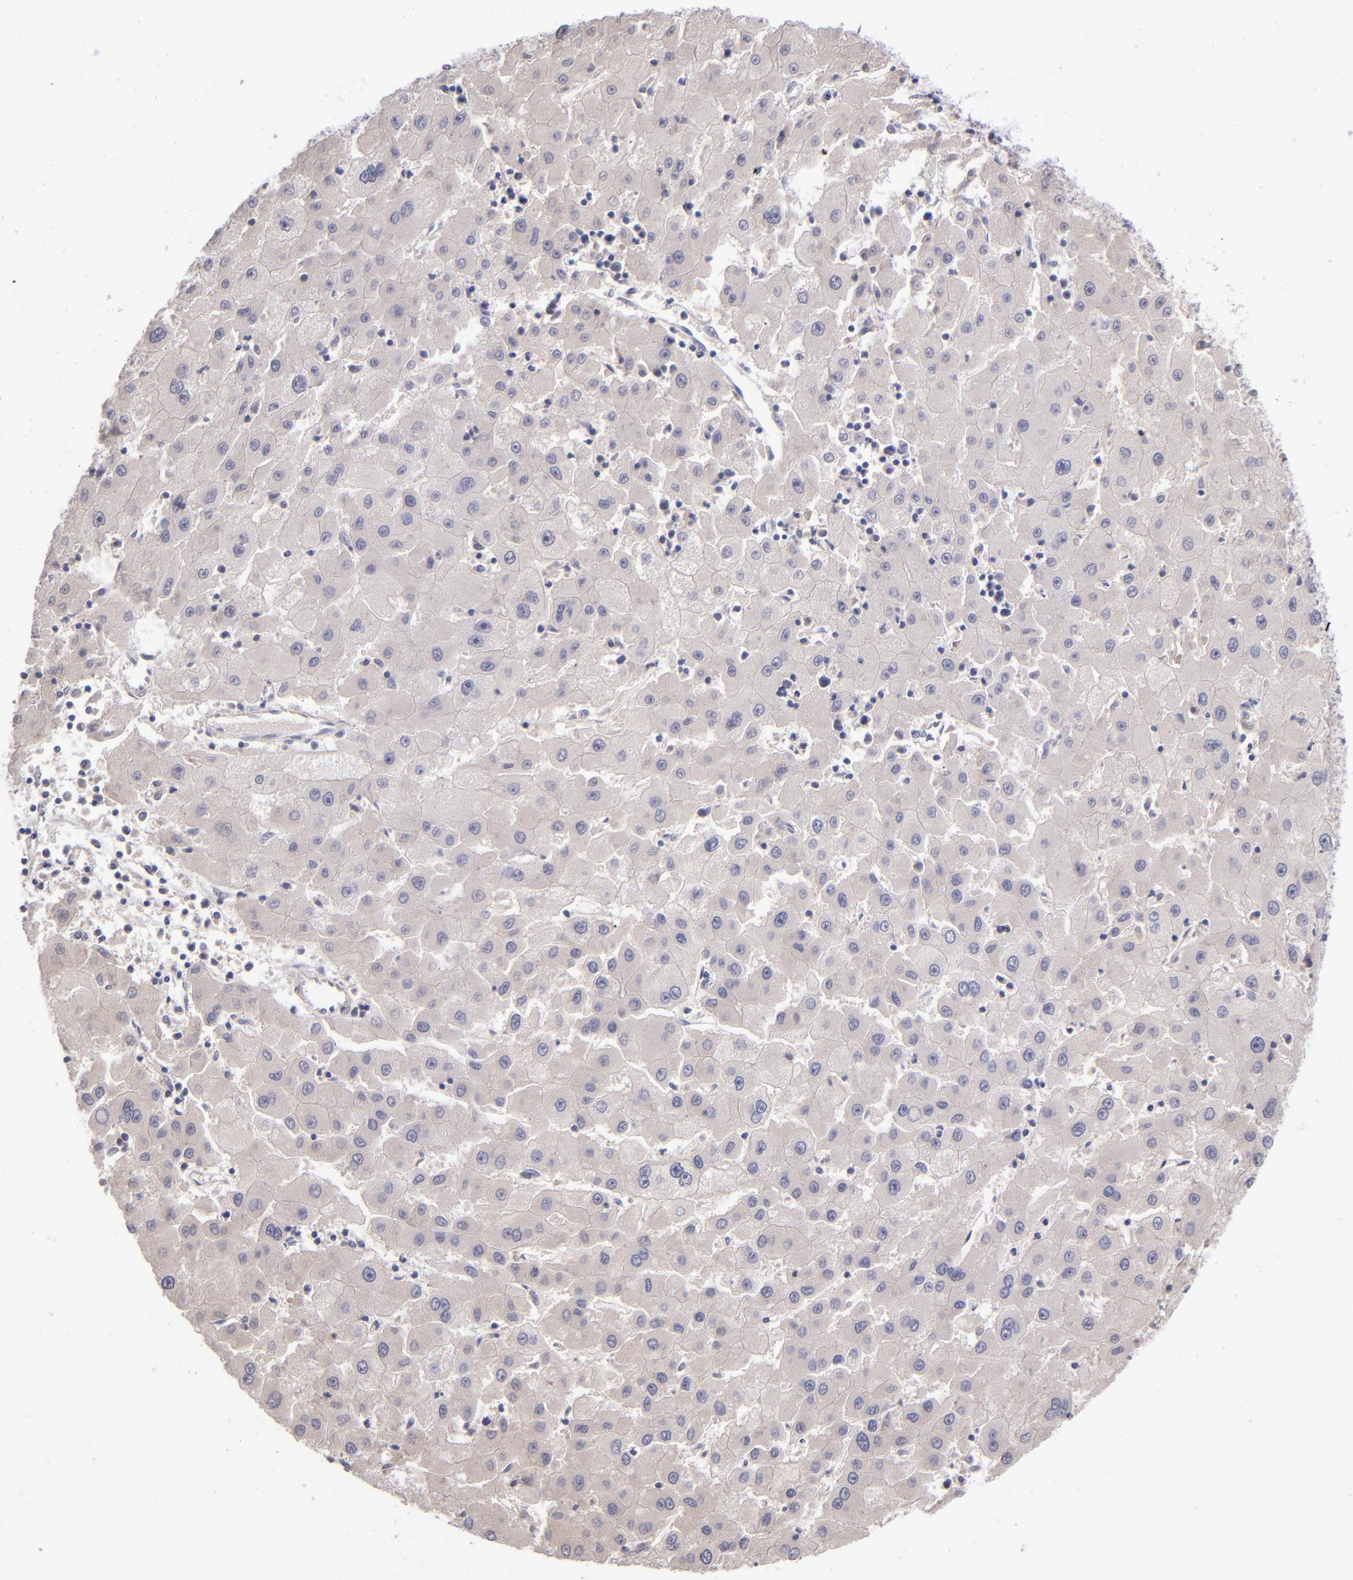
{"staining": {"intensity": "negative", "quantity": "none", "location": "none"}, "tissue": "liver cancer", "cell_type": "Tumor cells", "image_type": "cancer", "snomed": [{"axis": "morphology", "description": "Carcinoma, Hepatocellular, NOS"}, {"axis": "topography", "description": "Liver"}], "caption": "Tumor cells show no significant protein staining in liver cancer. (Stains: DAB (3,3'-diaminobenzidine) immunohistochemistry with hematoxylin counter stain, Microscopy: brightfield microscopy at high magnification).", "gene": "TSC2", "patient": {"sex": "male", "age": 72}}